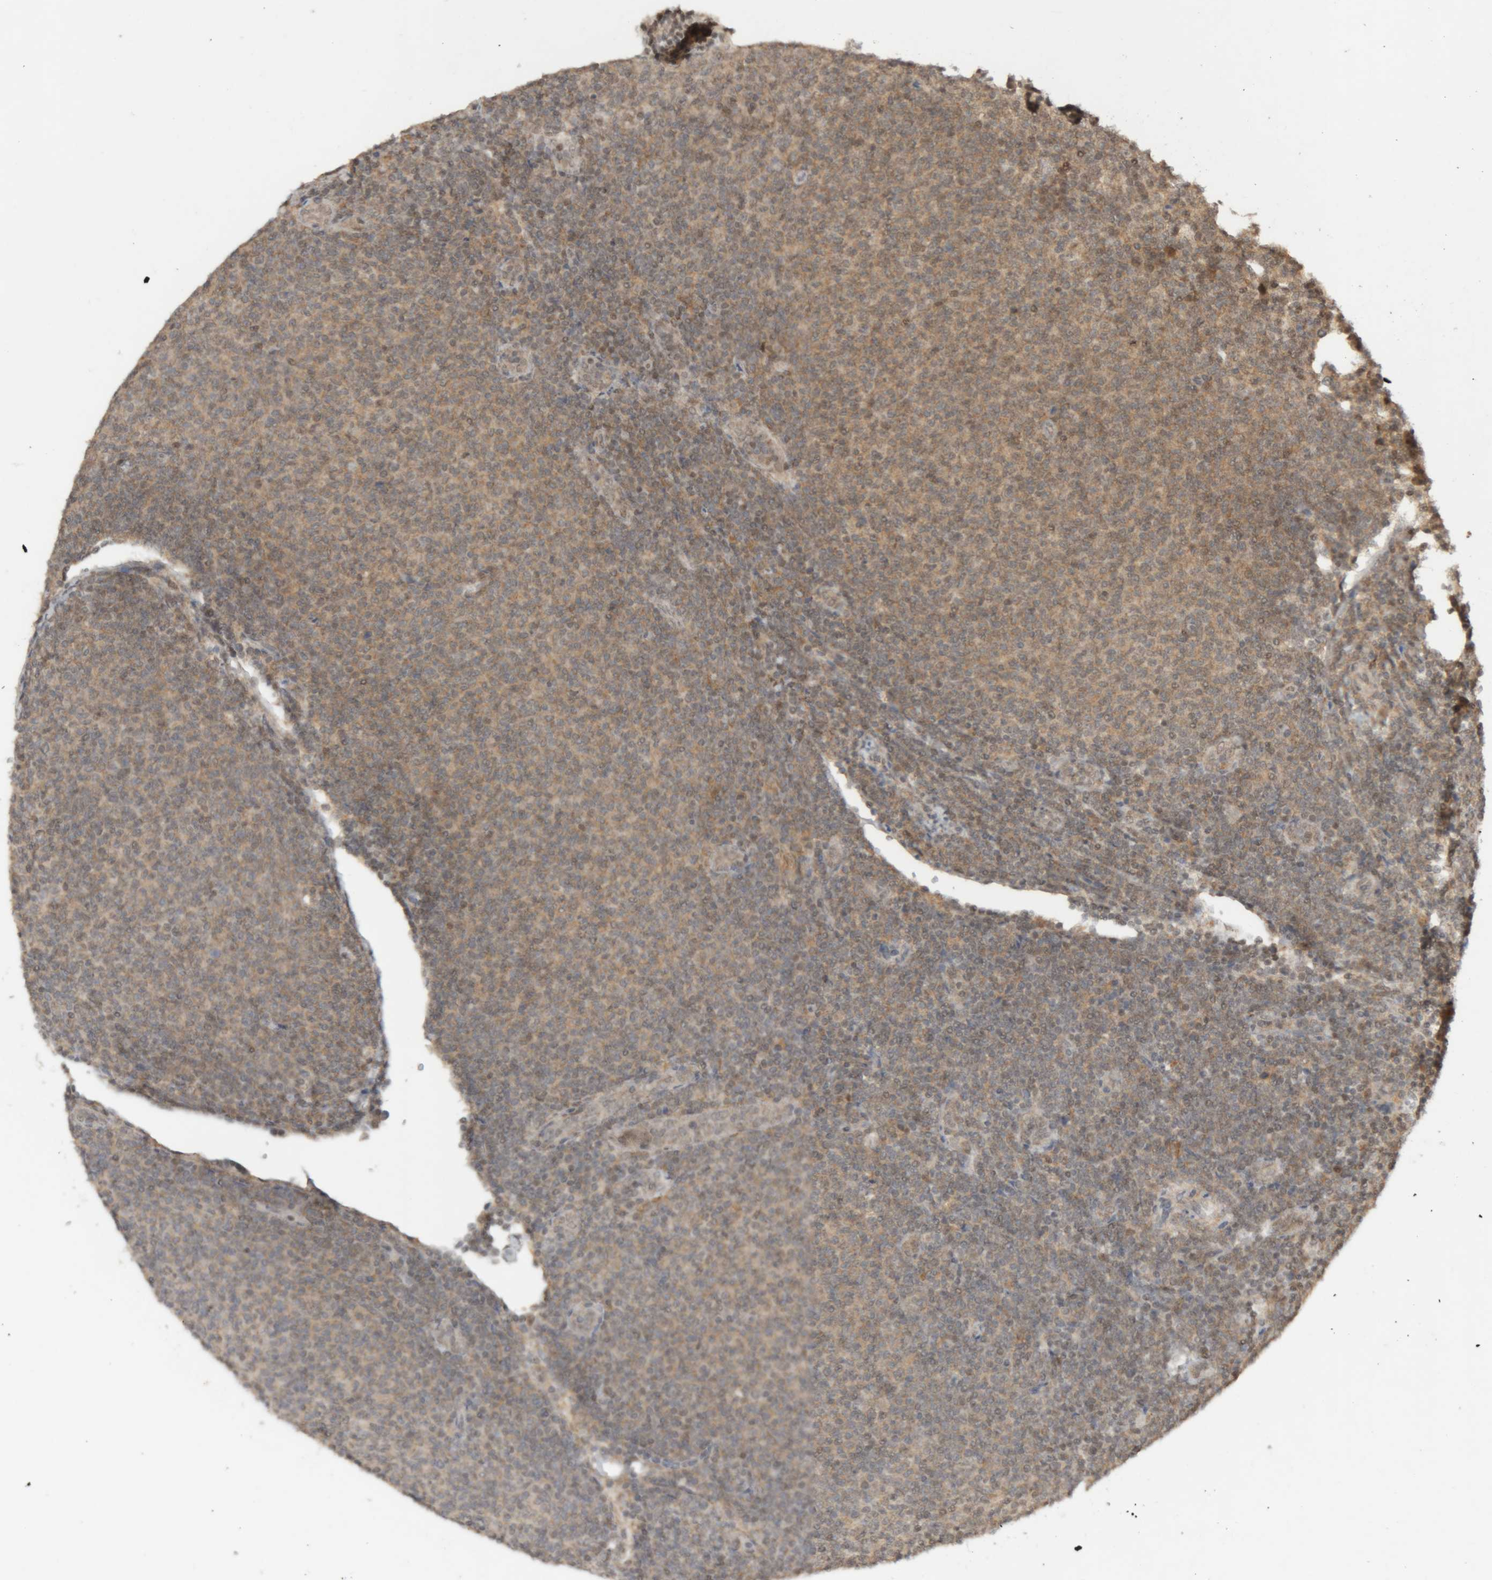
{"staining": {"intensity": "weak", "quantity": "25%-75%", "location": "cytoplasmic/membranous,nuclear"}, "tissue": "lymphoma", "cell_type": "Tumor cells", "image_type": "cancer", "snomed": [{"axis": "morphology", "description": "Malignant lymphoma, non-Hodgkin's type, Low grade"}, {"axis": "topography", "description": "Lymph node"}], "caption": "Protein expression analysis of lymphoma demonstrates weak cytoplasmic/membranous and nuclear staining in about 25%-75% of tumor cells. The staining was performed using DAB to visualize the protein expression in brown, while the nuclei were stained in blue with hematoxylin (Magnification: 20x).", "gene": "KEAP1", "patient": {"sex": "male", "age": 66}}